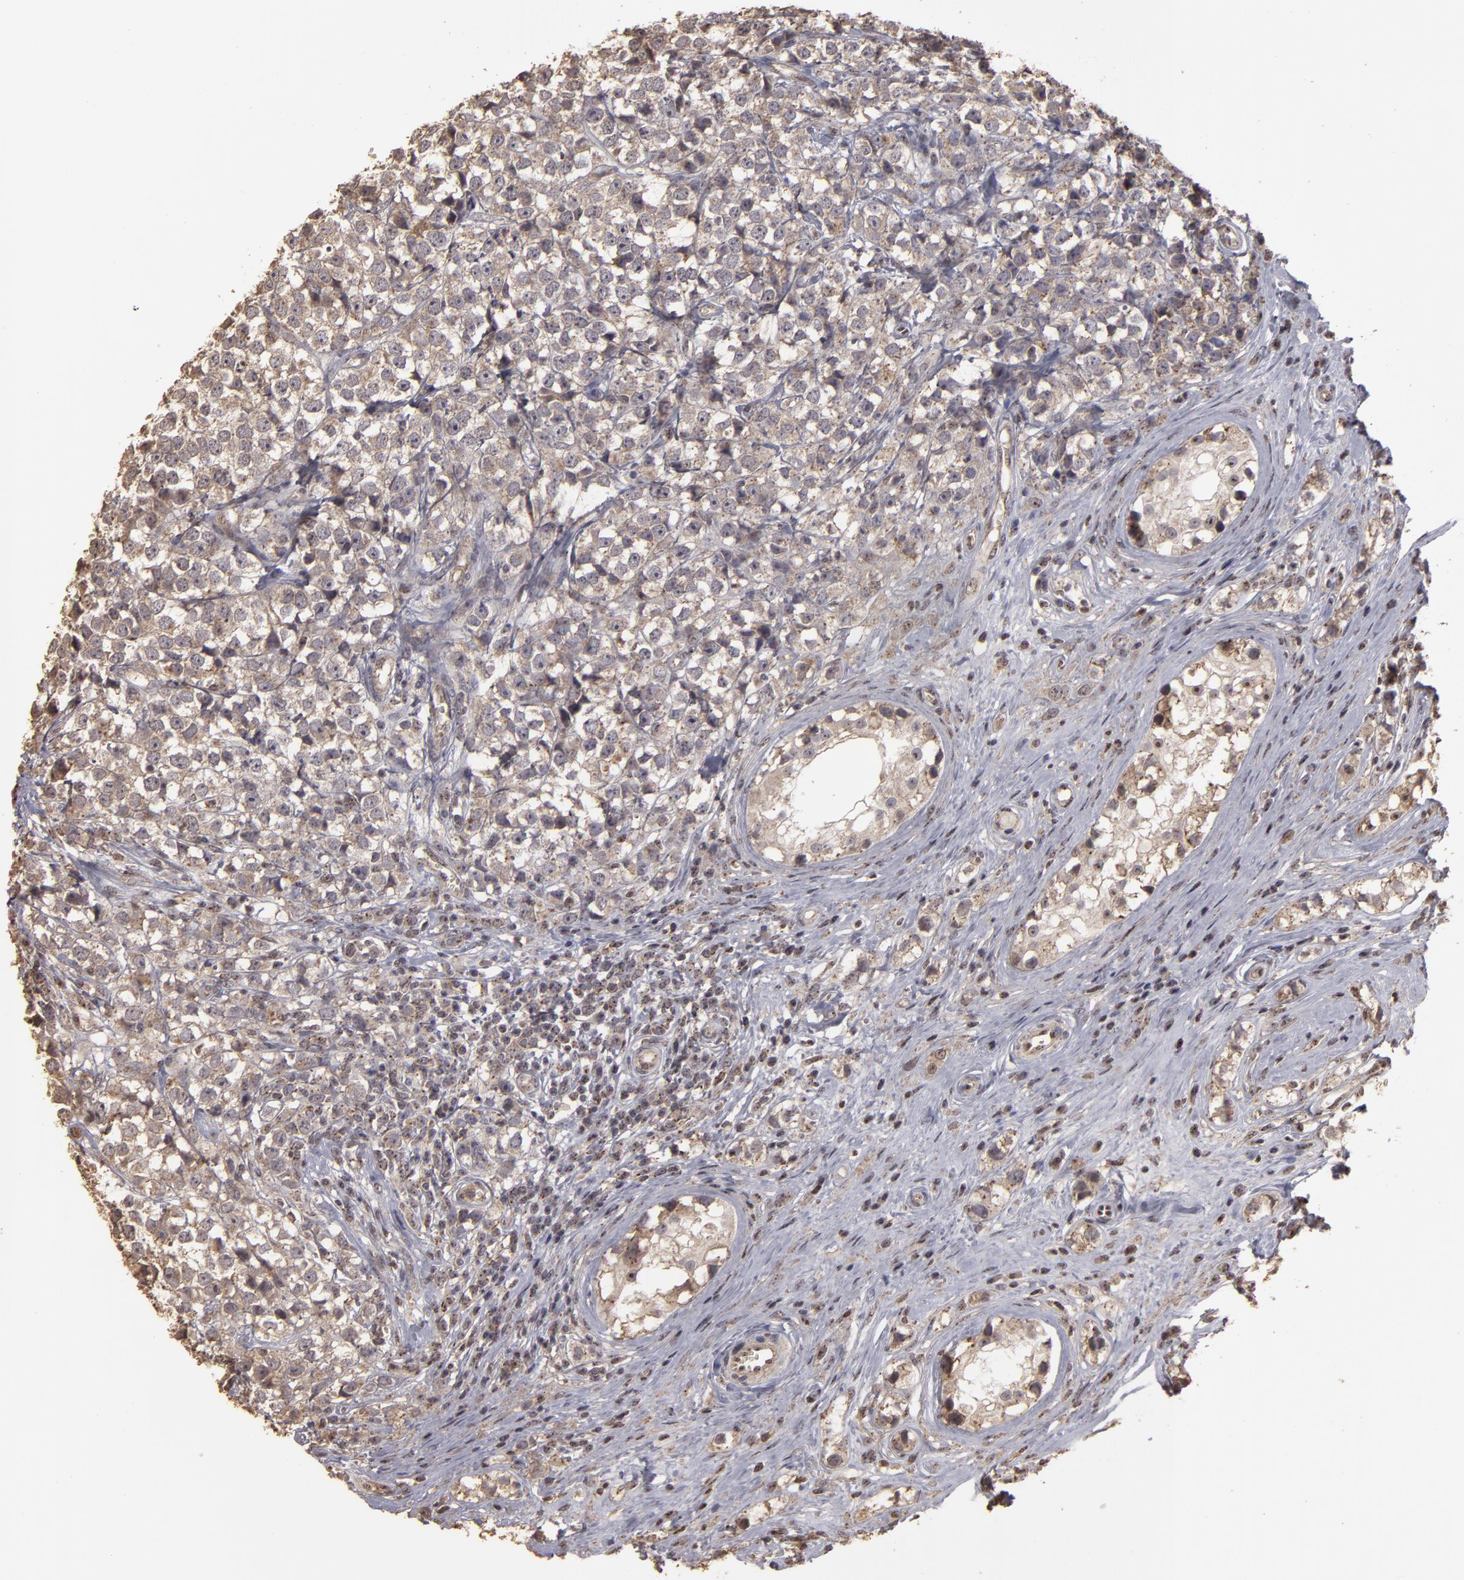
{"staining": {"intensity": "weak", "quantity": ">75%", "location": "cytoplasmic/membranous"}, "tissue": "testis cancer", "cell_type": "Tumor cells", "image_type": "cancer", "snomed": [{"axis": "morphology", "description": "Seminoma, NOS"}, {"axis": "topography", "description": "Testis"}], "caption": "Seminoma (testis) stained for a protein shows weak cytoplasmic/membranous positivity in tumor cells.", "gene": "CD55", "patient": {"sex": "male", "age": 25}}